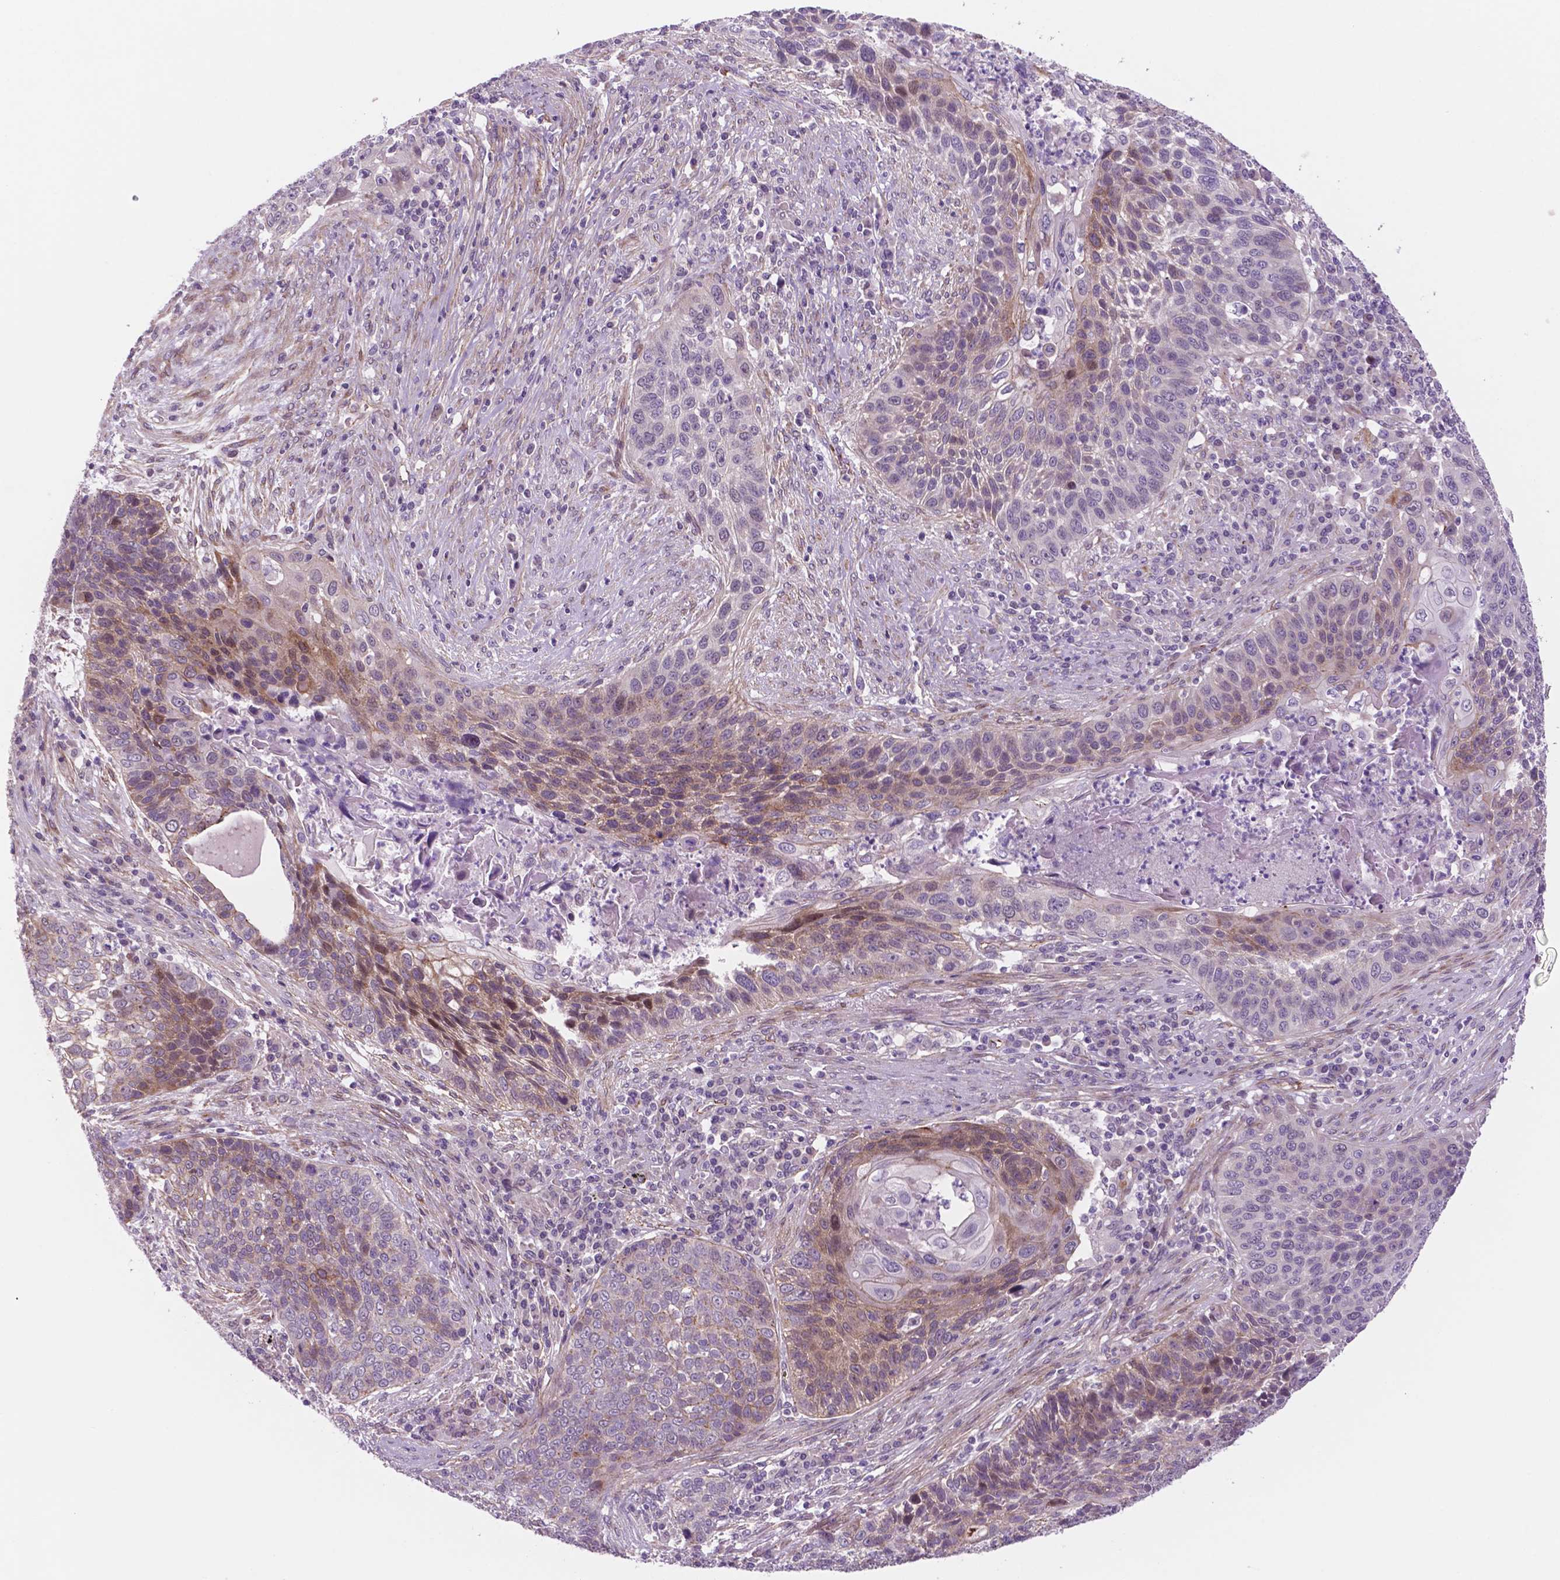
{"staining": {"intensity": "moderate", "quantity": "<25%", "location": "cytoplasmic/membranous,nuclear"}, "tissue": "lung cancer", "cell_type": "Tumor cells", "image_type": "cancer", "snomed": [{"axis": "morphology", "description": "Squamous cell carcinoma, NOS"}, {"axis": "morphology", "description": "Squamous cell carcinoma, metastatic, NOS"}, {"axis": "topography", "description": "Lung"}, {"axis": "topography", "description": "Pleura, NOS"}], "caption": "Immunohistochemical staining of human metastatic squamous cell carcinoma (lung) demonstrates moderate cytoplasmic/membranous and nuclear protein expression in approximately <25% of tumor cells.", "gene": "RND3", "patient": {"sex": "male", "age": 72}}